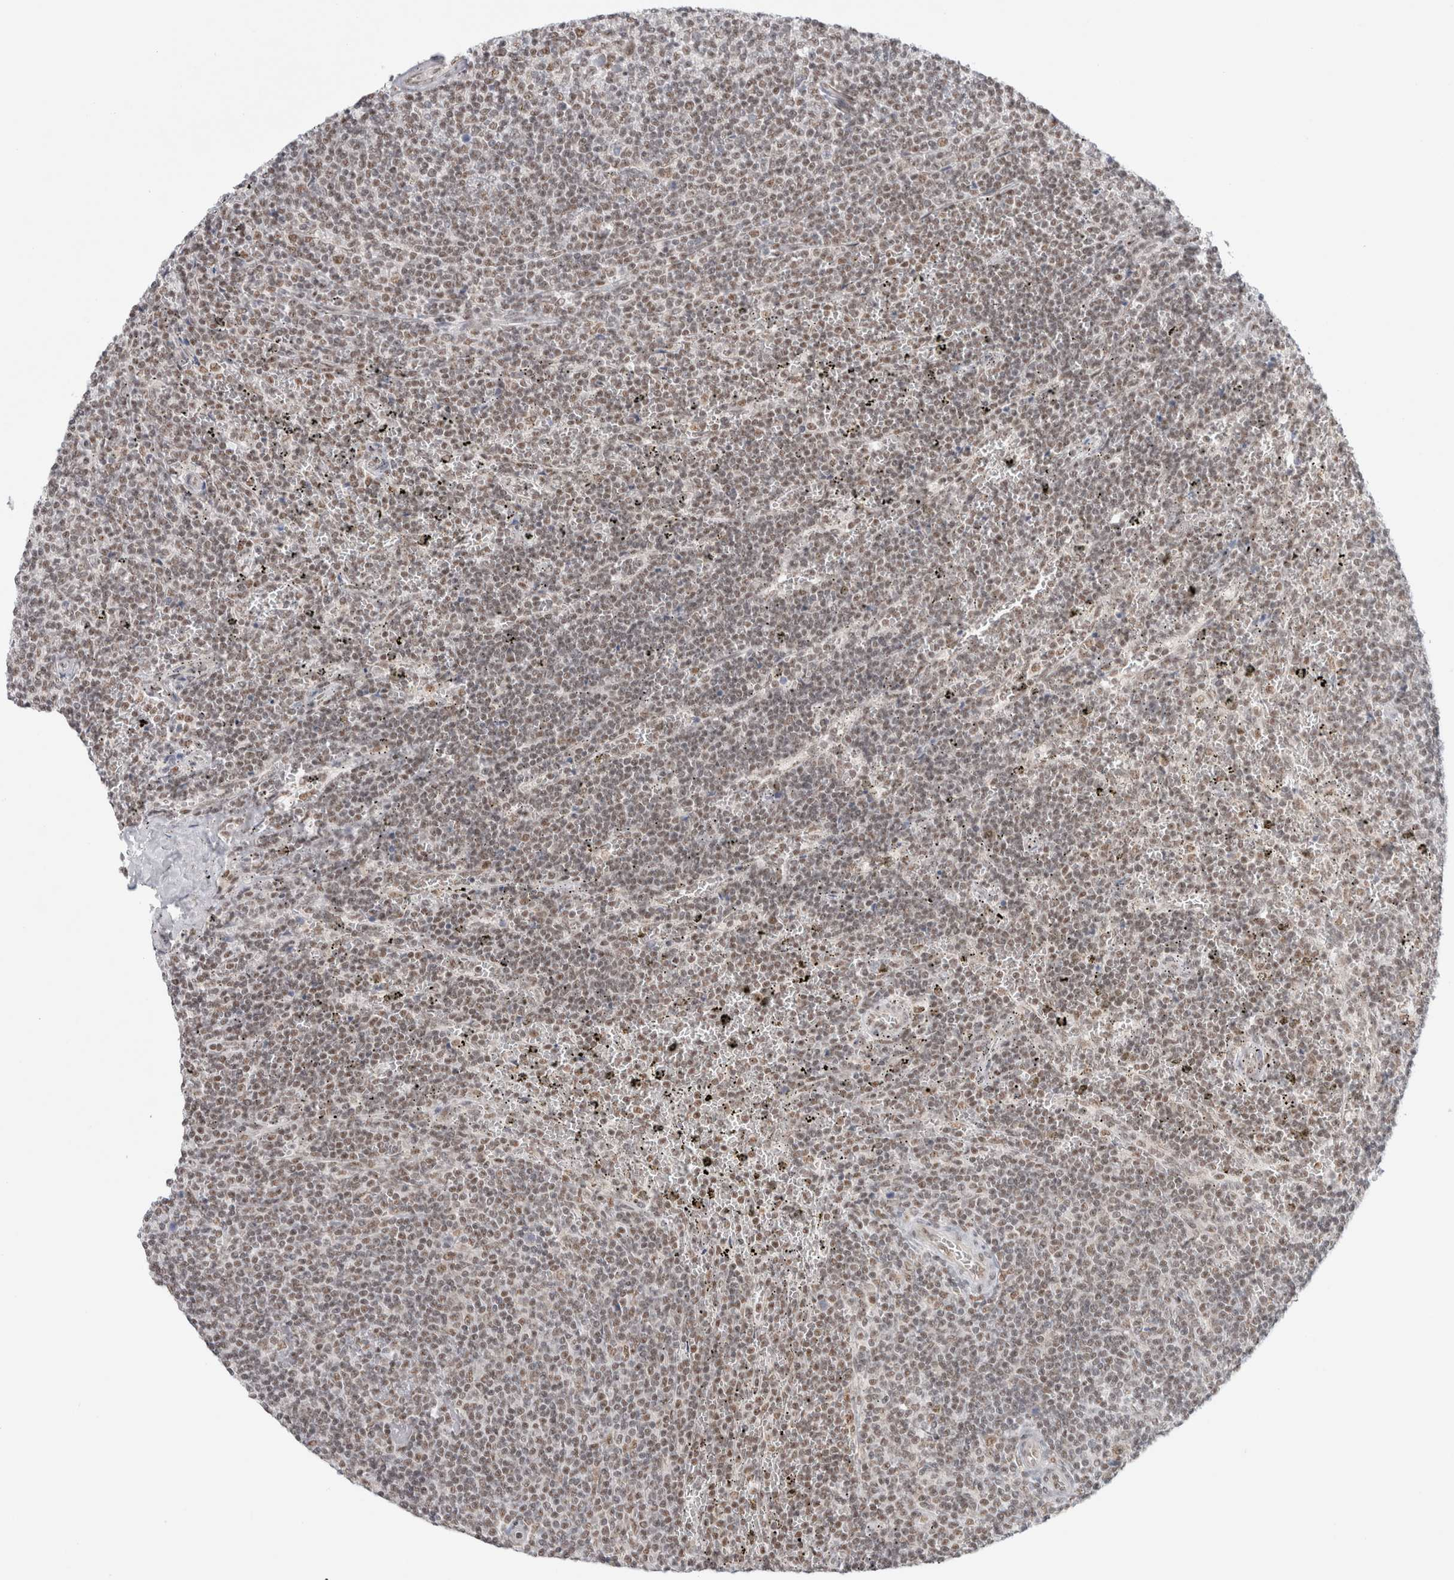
{"staining": {"intensity": "moderate", "quantity": ">75%", "location": "nuclear"}, "tissue": "lymphoma", "cell_type": "Tumor cells", "image_type": "cancer", "snomed": [{"axis": "morphology", "description": "Malignant lymphoma, non-Hodgkin's type, Low grade"}, {"axis": "topography", "description": "Spleen"}], "caption": "Lymphoma was stained to show a protein in brown. There is medium levels of moderate nuclear staining in approximately >75% of tumor cells.", "gene": "TRMT12", "patient": {"sex": "female", "age": 50}}